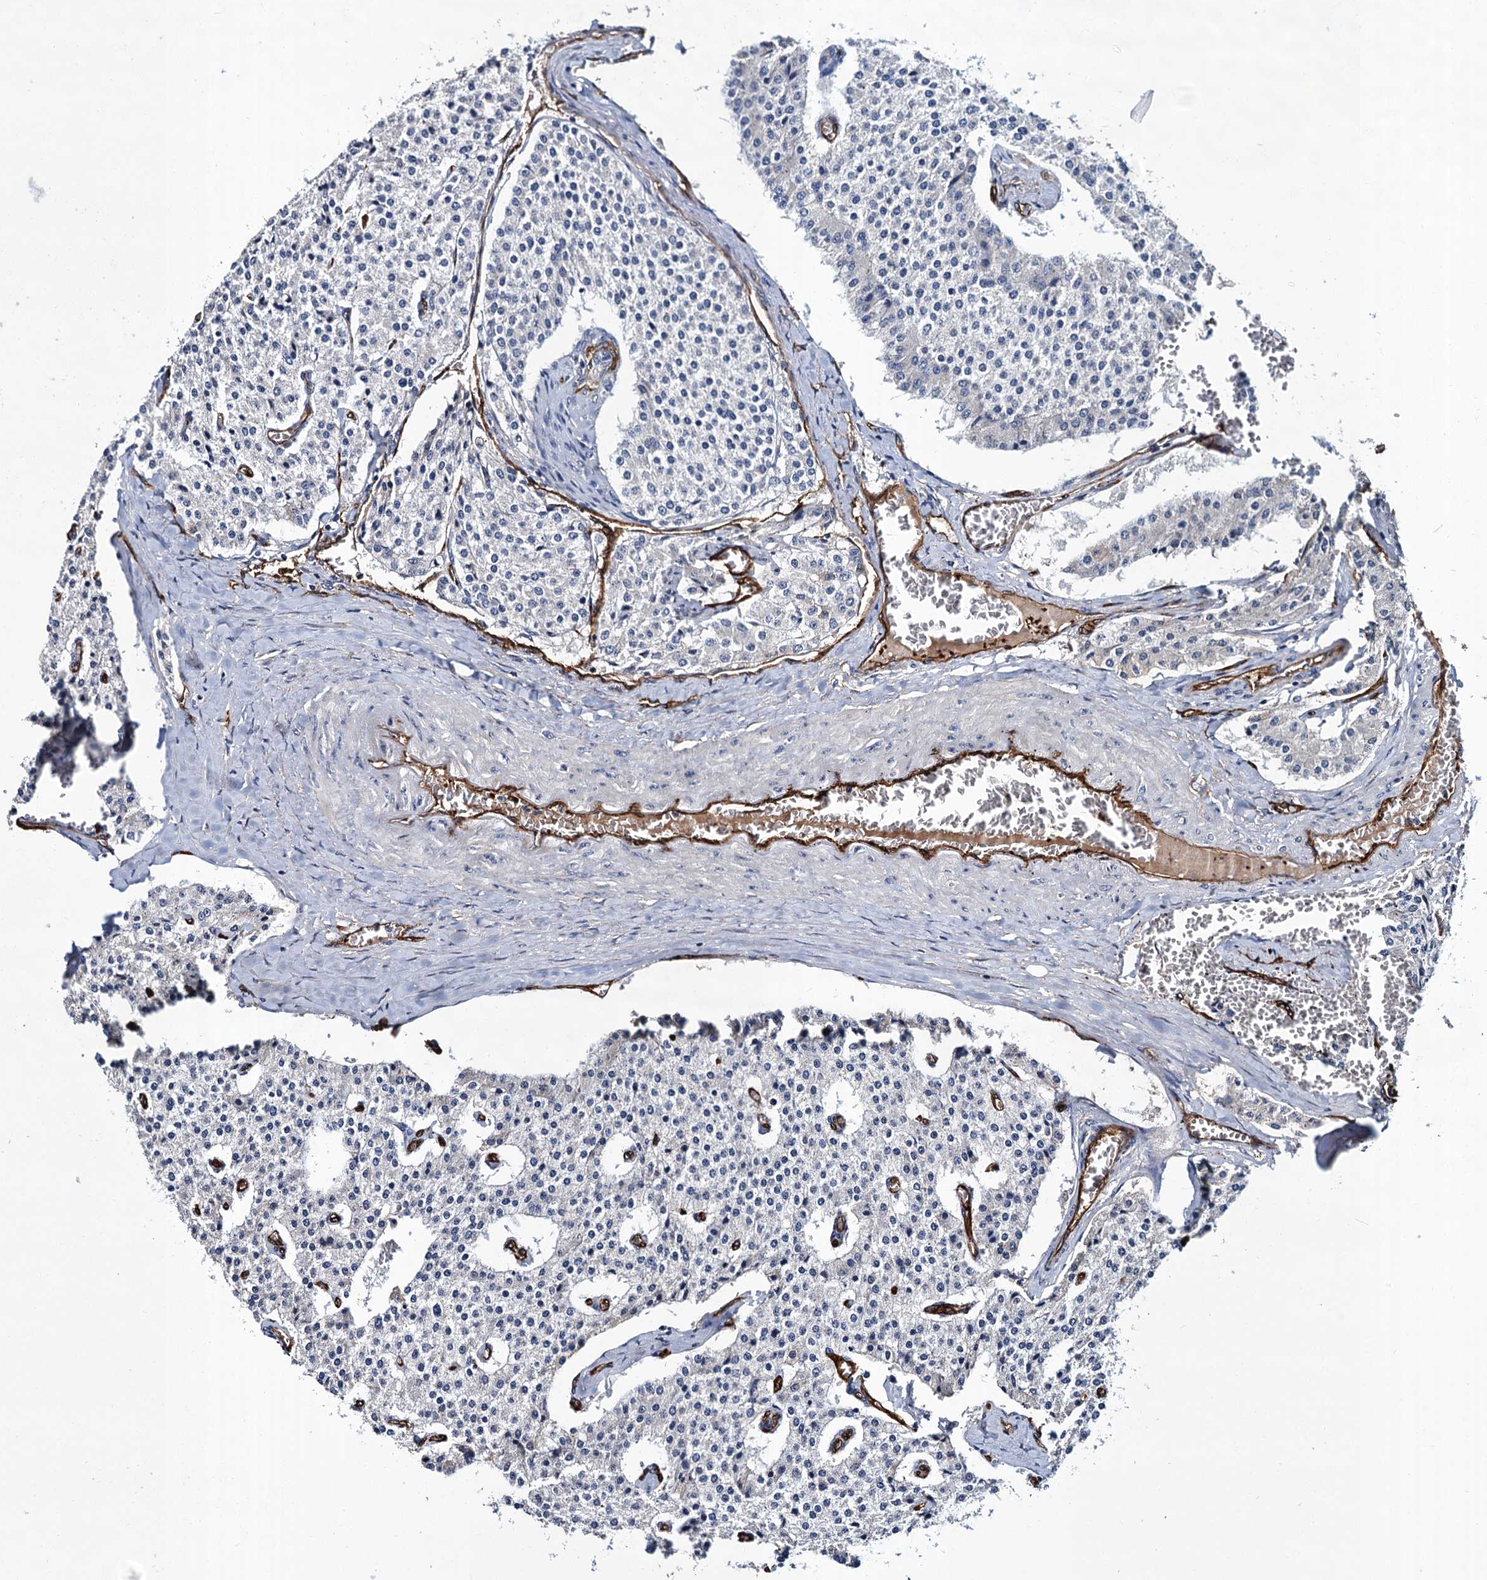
{"staining": {"intensity": "negative", "quantity": "none", "location": "none"}, "tissue": "carcinoid", "cell_type": "Tumor cells", "image_type": "cancer", "snomed": [{"axis": "morphology", "description": "Carcinoid, malignant, NOS"}, {"axis": "topography", "description": "Colon"}], "caption": "Immunohistochemistry (IHC) photomicrograph of neoplastic tissue: carcinoid stained with DAB (3,3'-diaminobenzidine) shows no significant protein staining in tumor cells.", "gene": "CACNA1C", "patient": {"sex": "female", "age": 52}}